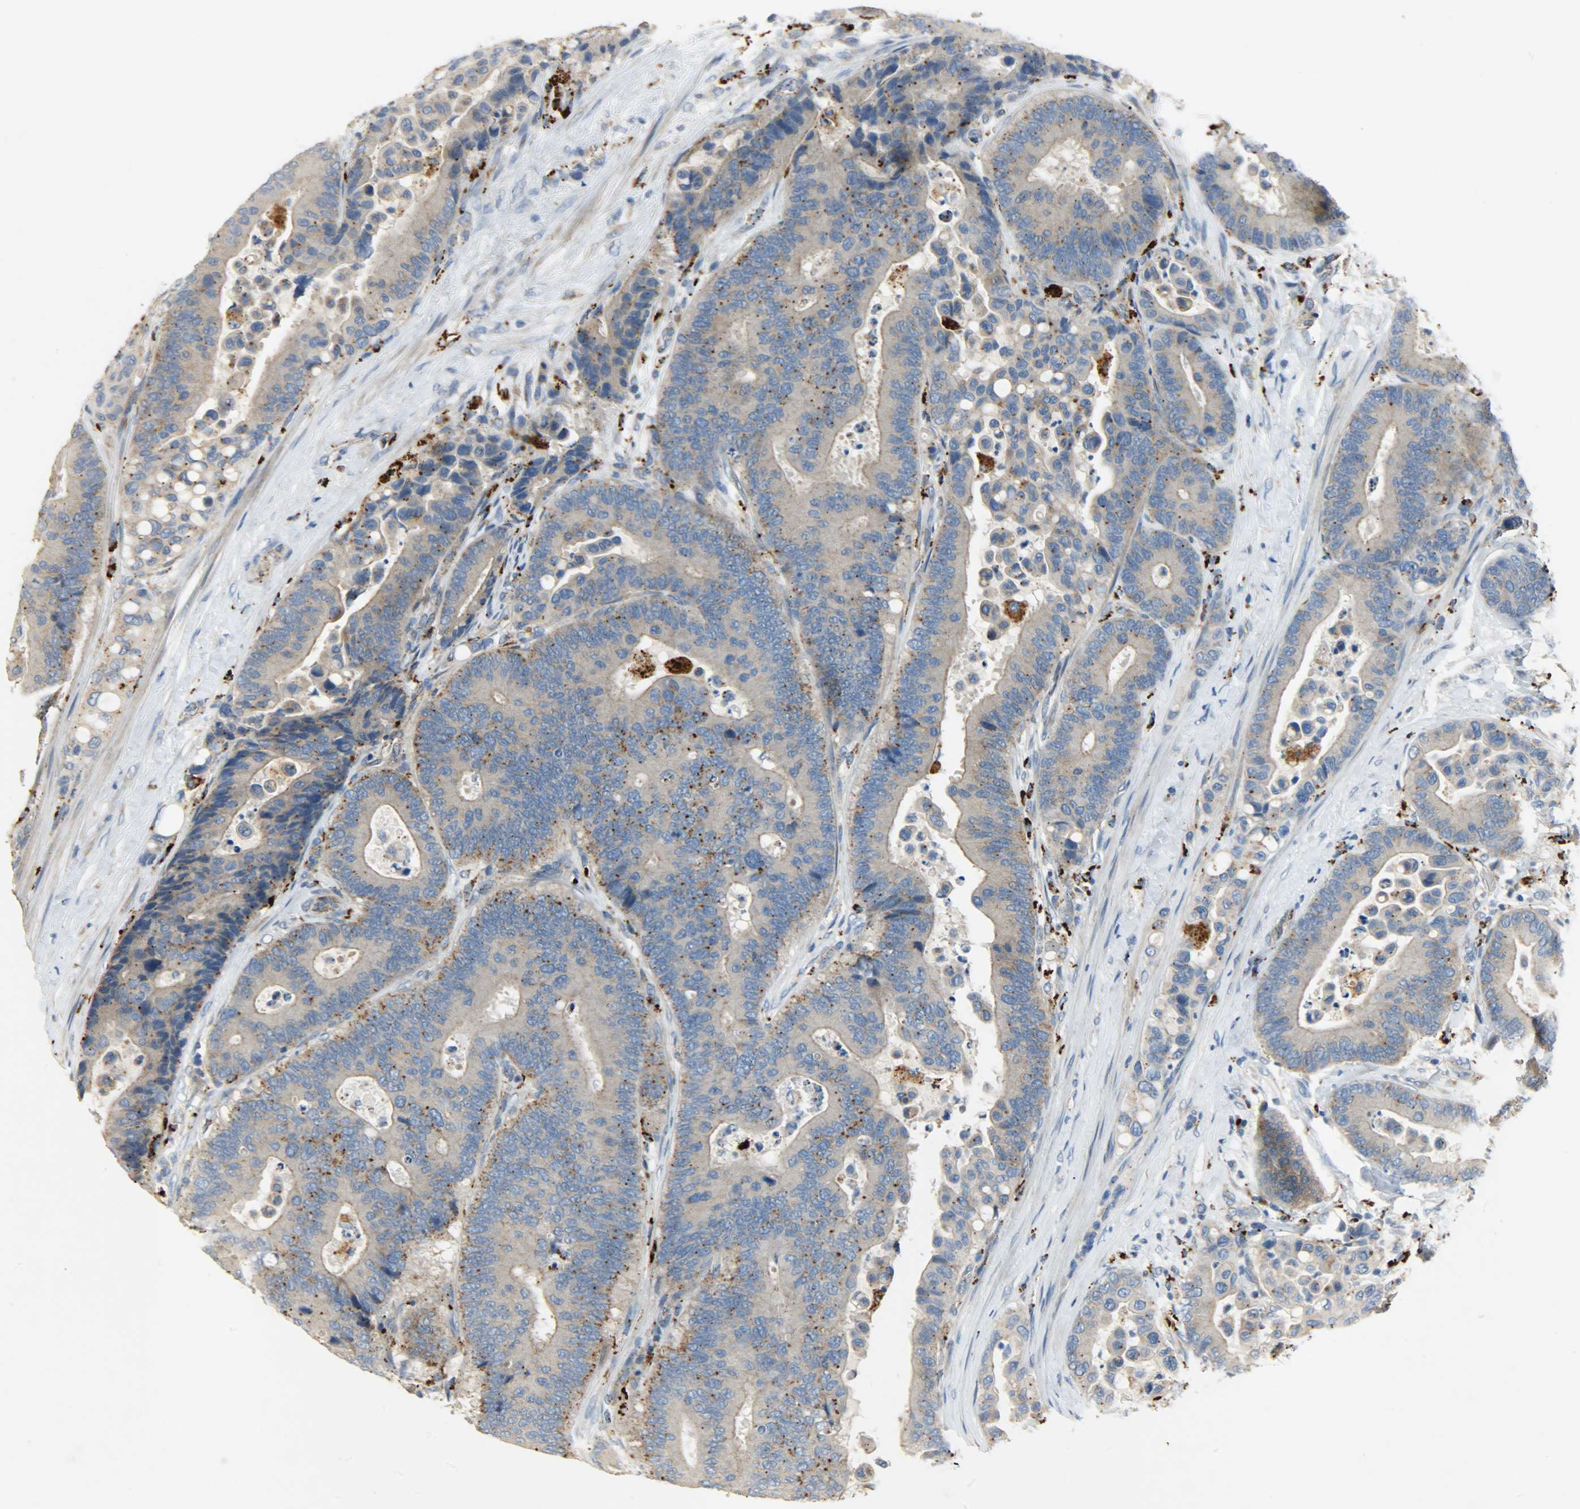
{"staining": {"intensity": "moderate", "quantity": "25%-75%", "location": "cytoplasmic/membranous"}, "tissue": "colorectal cancer", "cell_type": "Tumor cells", "image_type": "cancer", "snomed": [{"axis": "morphology", "description": "Normal tissue, NOS"}, {"axis": "morphology", "description": "Adenocarcinoma, NOS"}, {"axis": "topography", "description": "Colon"}], "caption": "This photomicrograph displays immunohistochemistry (IHC) staining of colorectal cancer, with medium moderate cytoplasmic/membranous staining in approximately 25%-75% of tumor cells.", "gene": "ASAH1", "patient": {"sex": "male", "age": 82}}